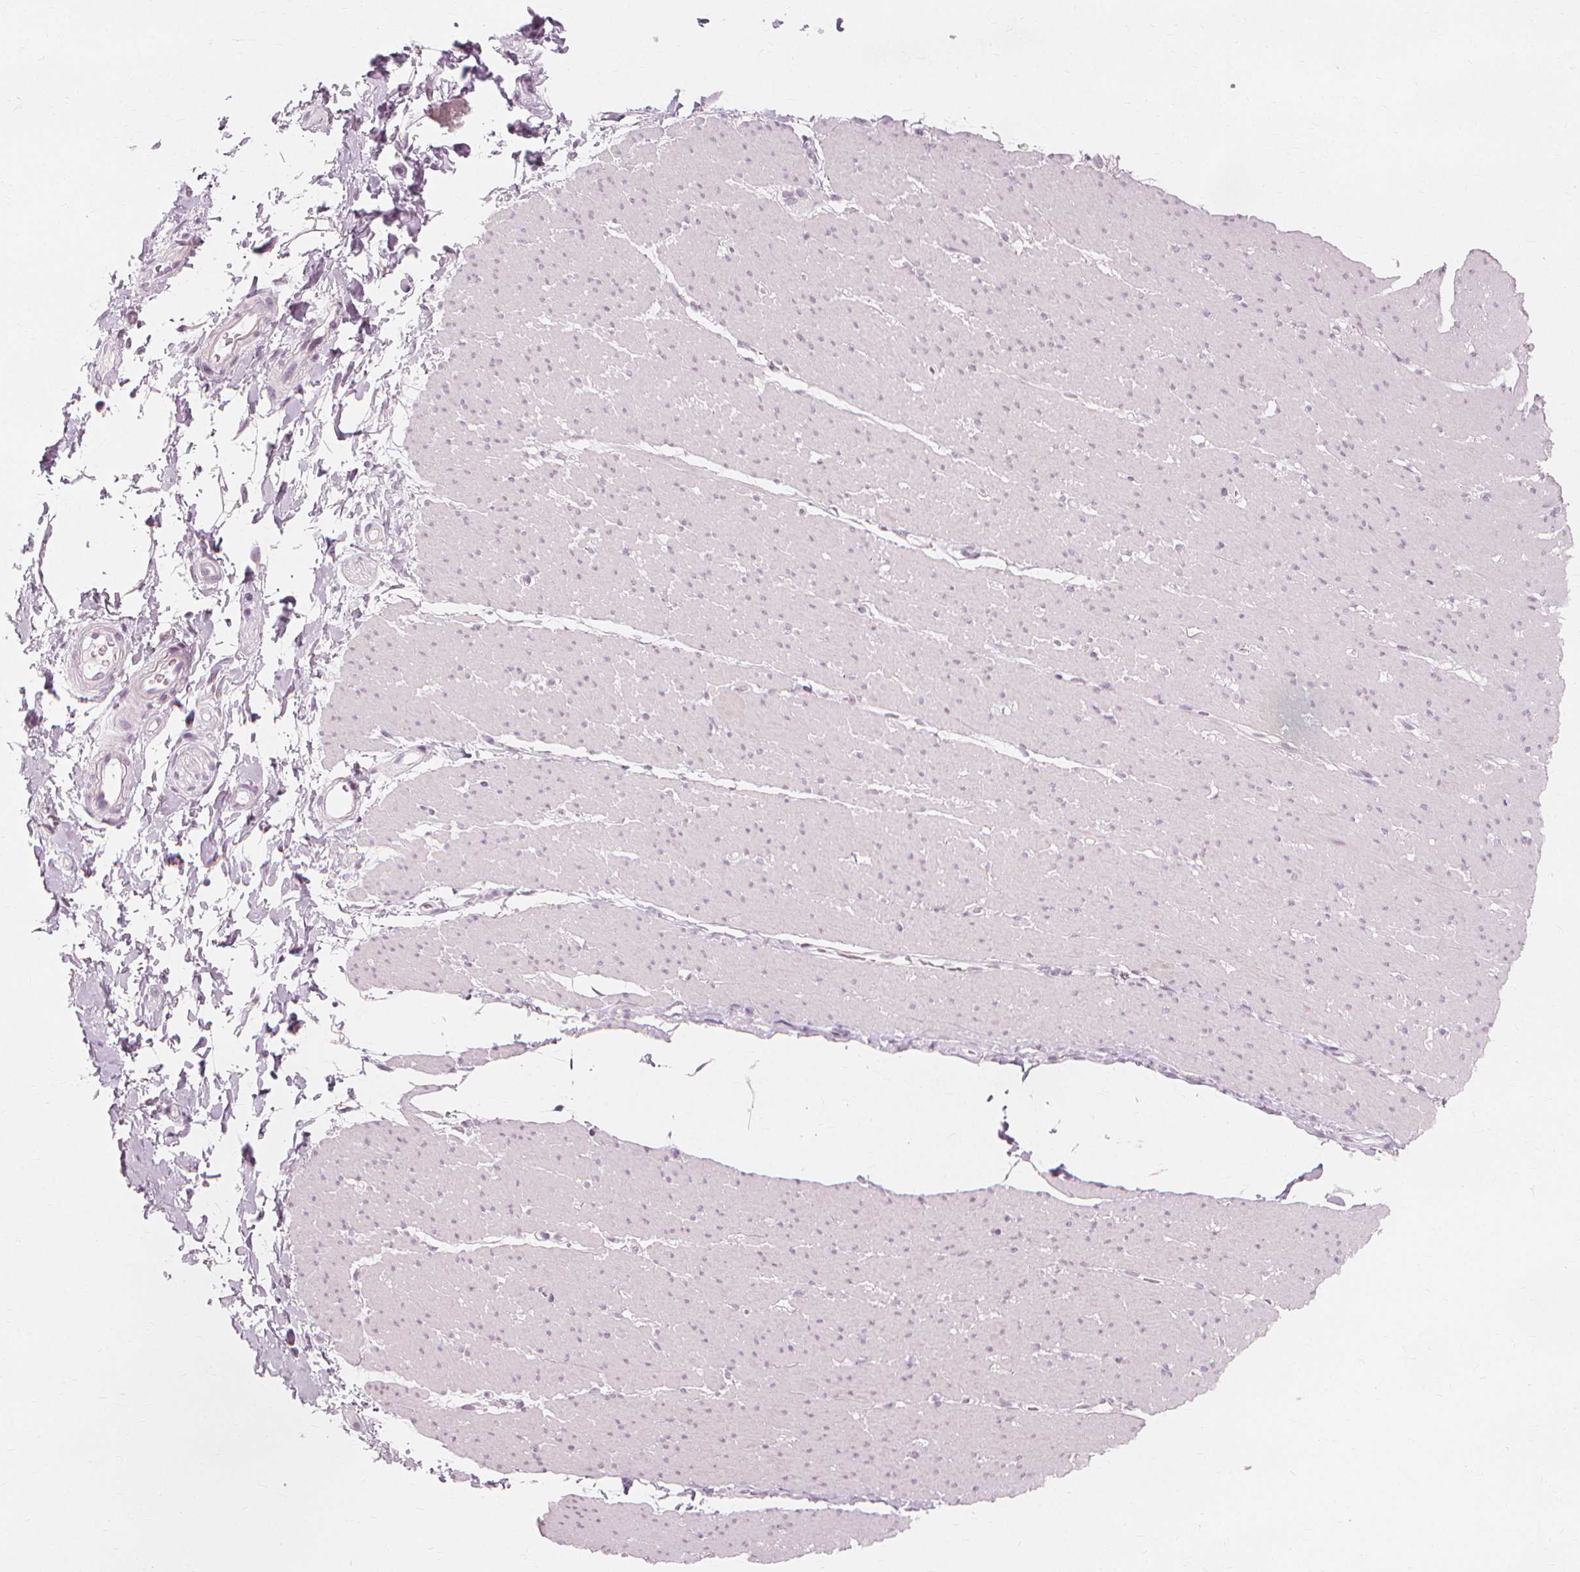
{"staining": {"intensity": "negative", "quantity": "none", "location": "none"}, "tissue": "smooth muscle", "cell_type": "Smooth muscle cells", "image_type": "normal", "snomed": [{"axis": "morphology", "description": "Normal tissue, NOS"}, {"axis": "topography", "description": "Smooth muscle"}, {"axis": "topography", "description": "Rectum"}], "caption": "The immunohistochemistry (IHC) photomicrograph has no significant positivity in smooth muscle cells of smooth muscle.", "gene": "NXPE1", "patient": {"sex": "male", "age": 53}}